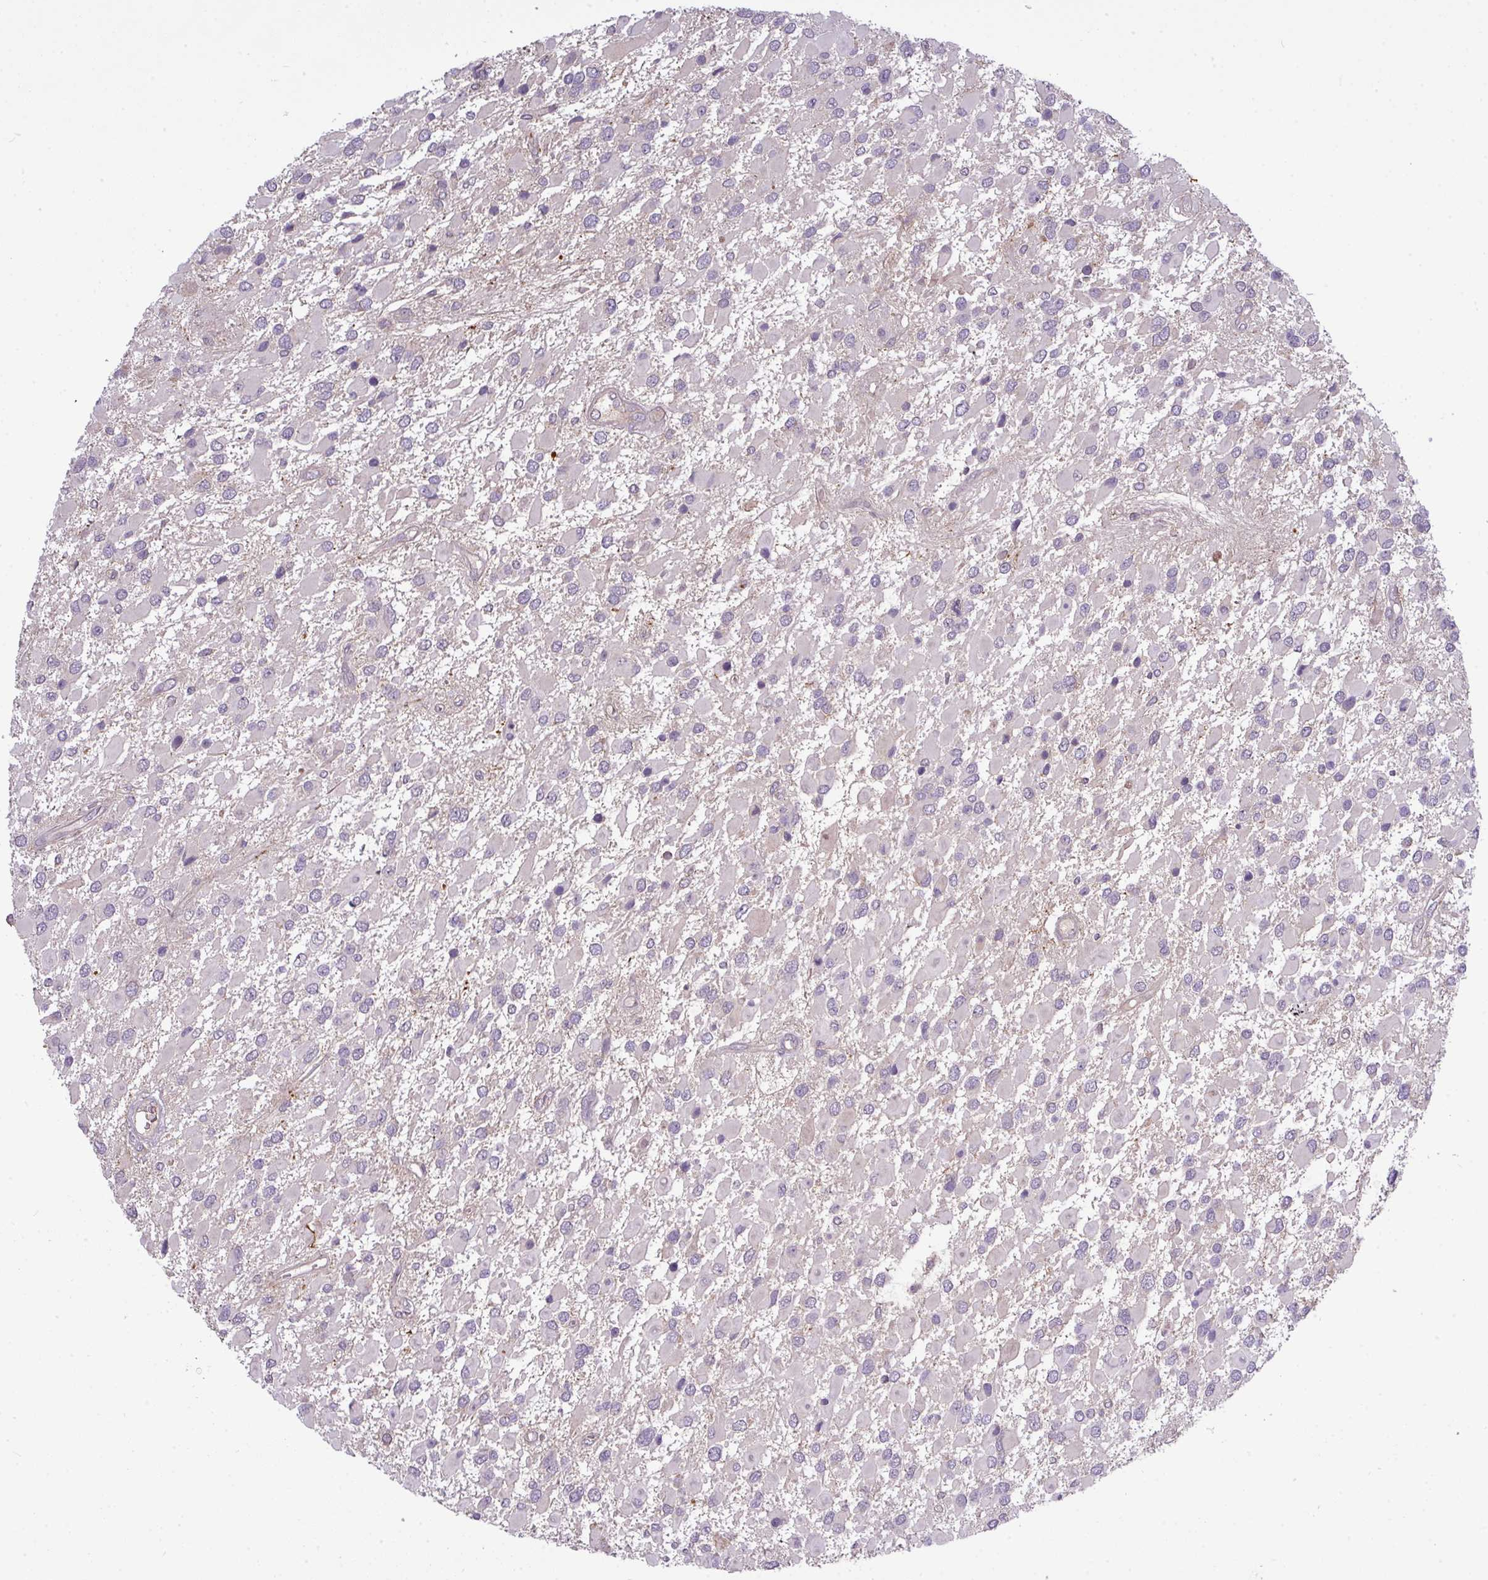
{"staining": {"intensity": "negative", "quantity": "none", "location": "none"}, "tissue": "glioma", "cell_type": "Tumor cells", "image_type": "cancer", "snomed": [{"axis": "morphology", "description": "Glioma, malignant, High grade"}, {"axis": "topography", "description": "Brain"}], "caption": "Malignant high-grade glioma was stained to show a protein in brown. There is no significant positivity in tumor cells.", "gene": "PAPLN", "patient": {"sex": "male", "age": 53}}